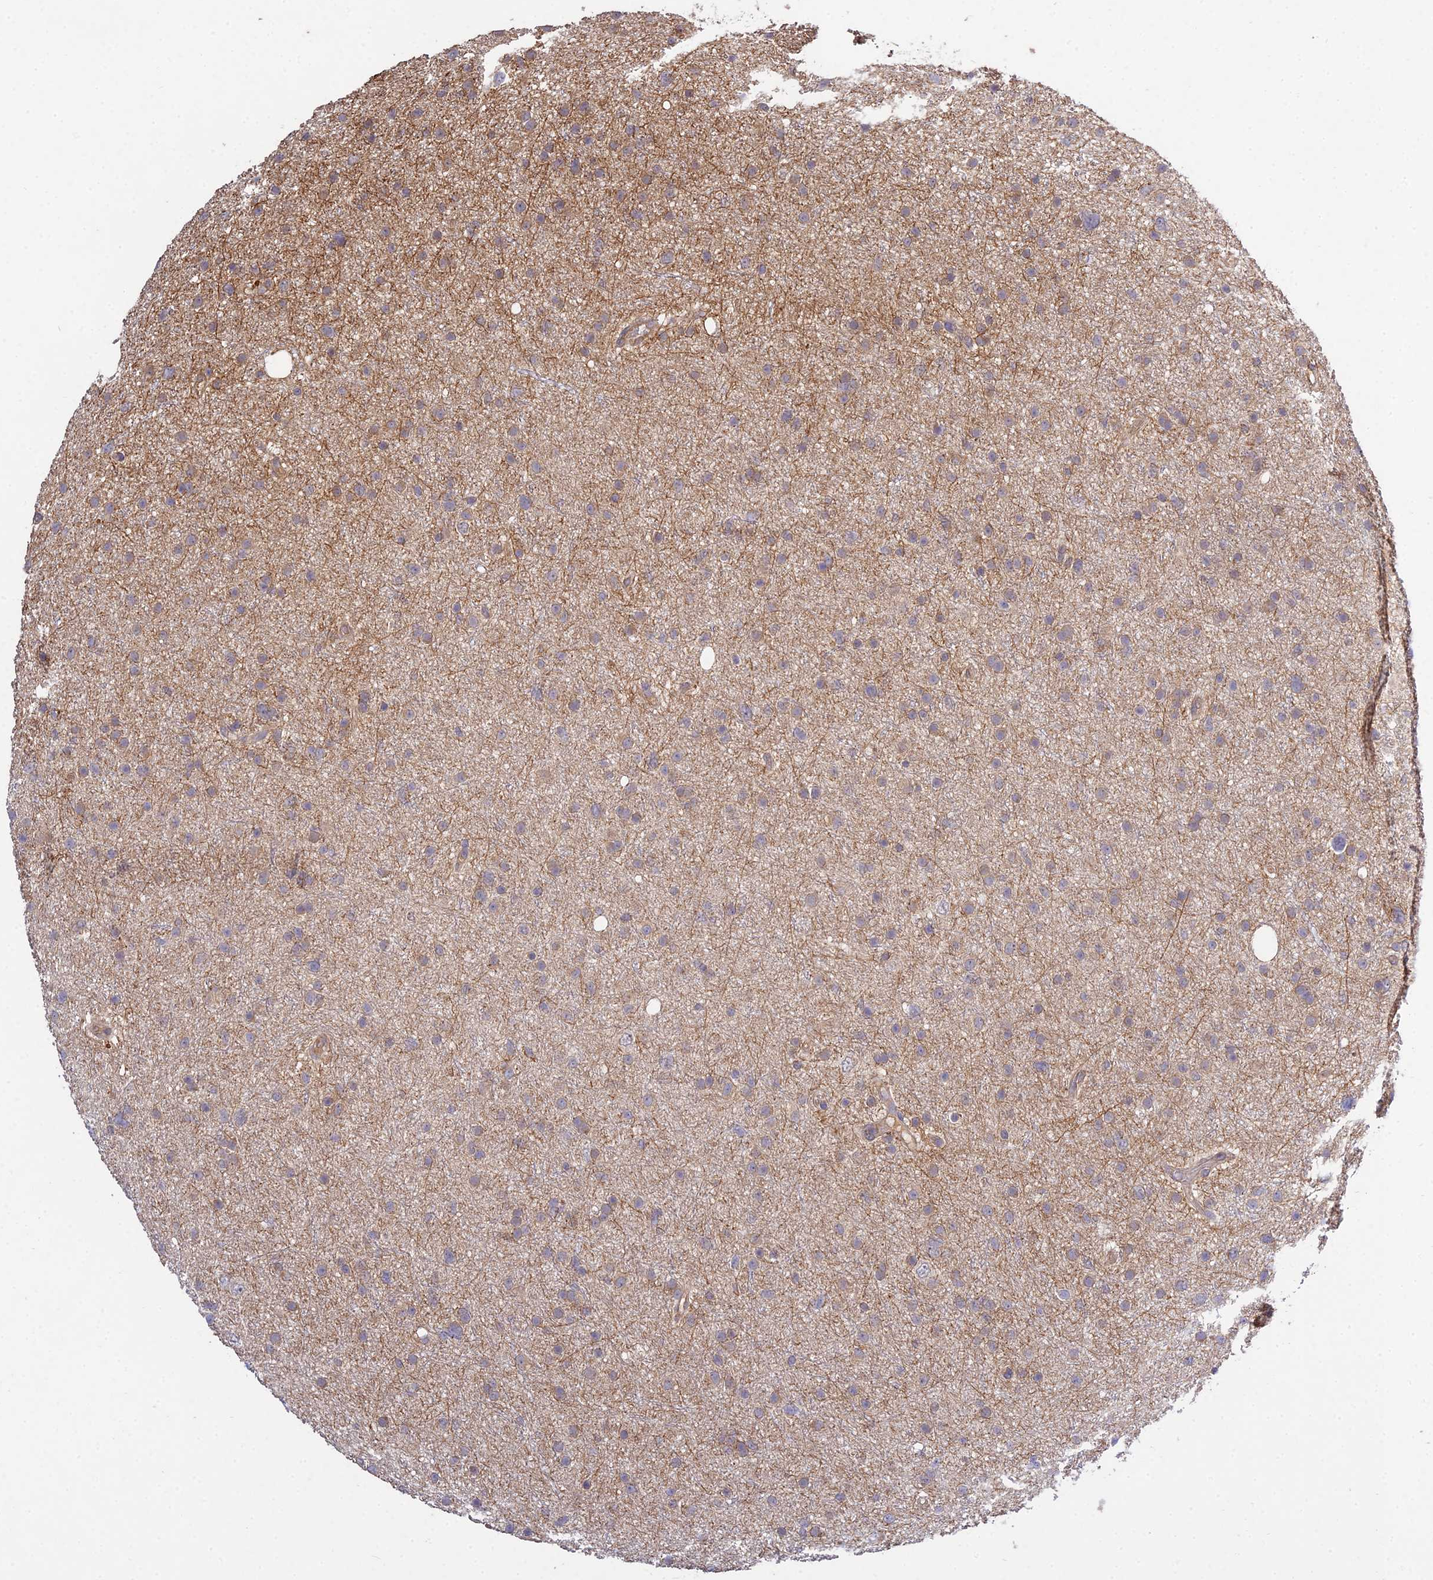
{"staining": {"intensity": "moderate", "quantity": "<25%", "location": "cytoplasmic/membranous"}, "tissue": "glioma", "cell_type": "Tumor cells", "image_type": "cancer", "snomed": [{"axis": "morphology", "description": "Glioma, malignant, Low grade"}, {"axis": "topography", "description": "Cerebral cortex"}], "caption": "Brown immunohistochemical staining in human malignant glioma (low-grade) displays moderate cytoplasmic/membranous expression in approximately <25% of tumor cells.", "gene": "GRTP1", "patient": {"sex": "female", "age": 39}}